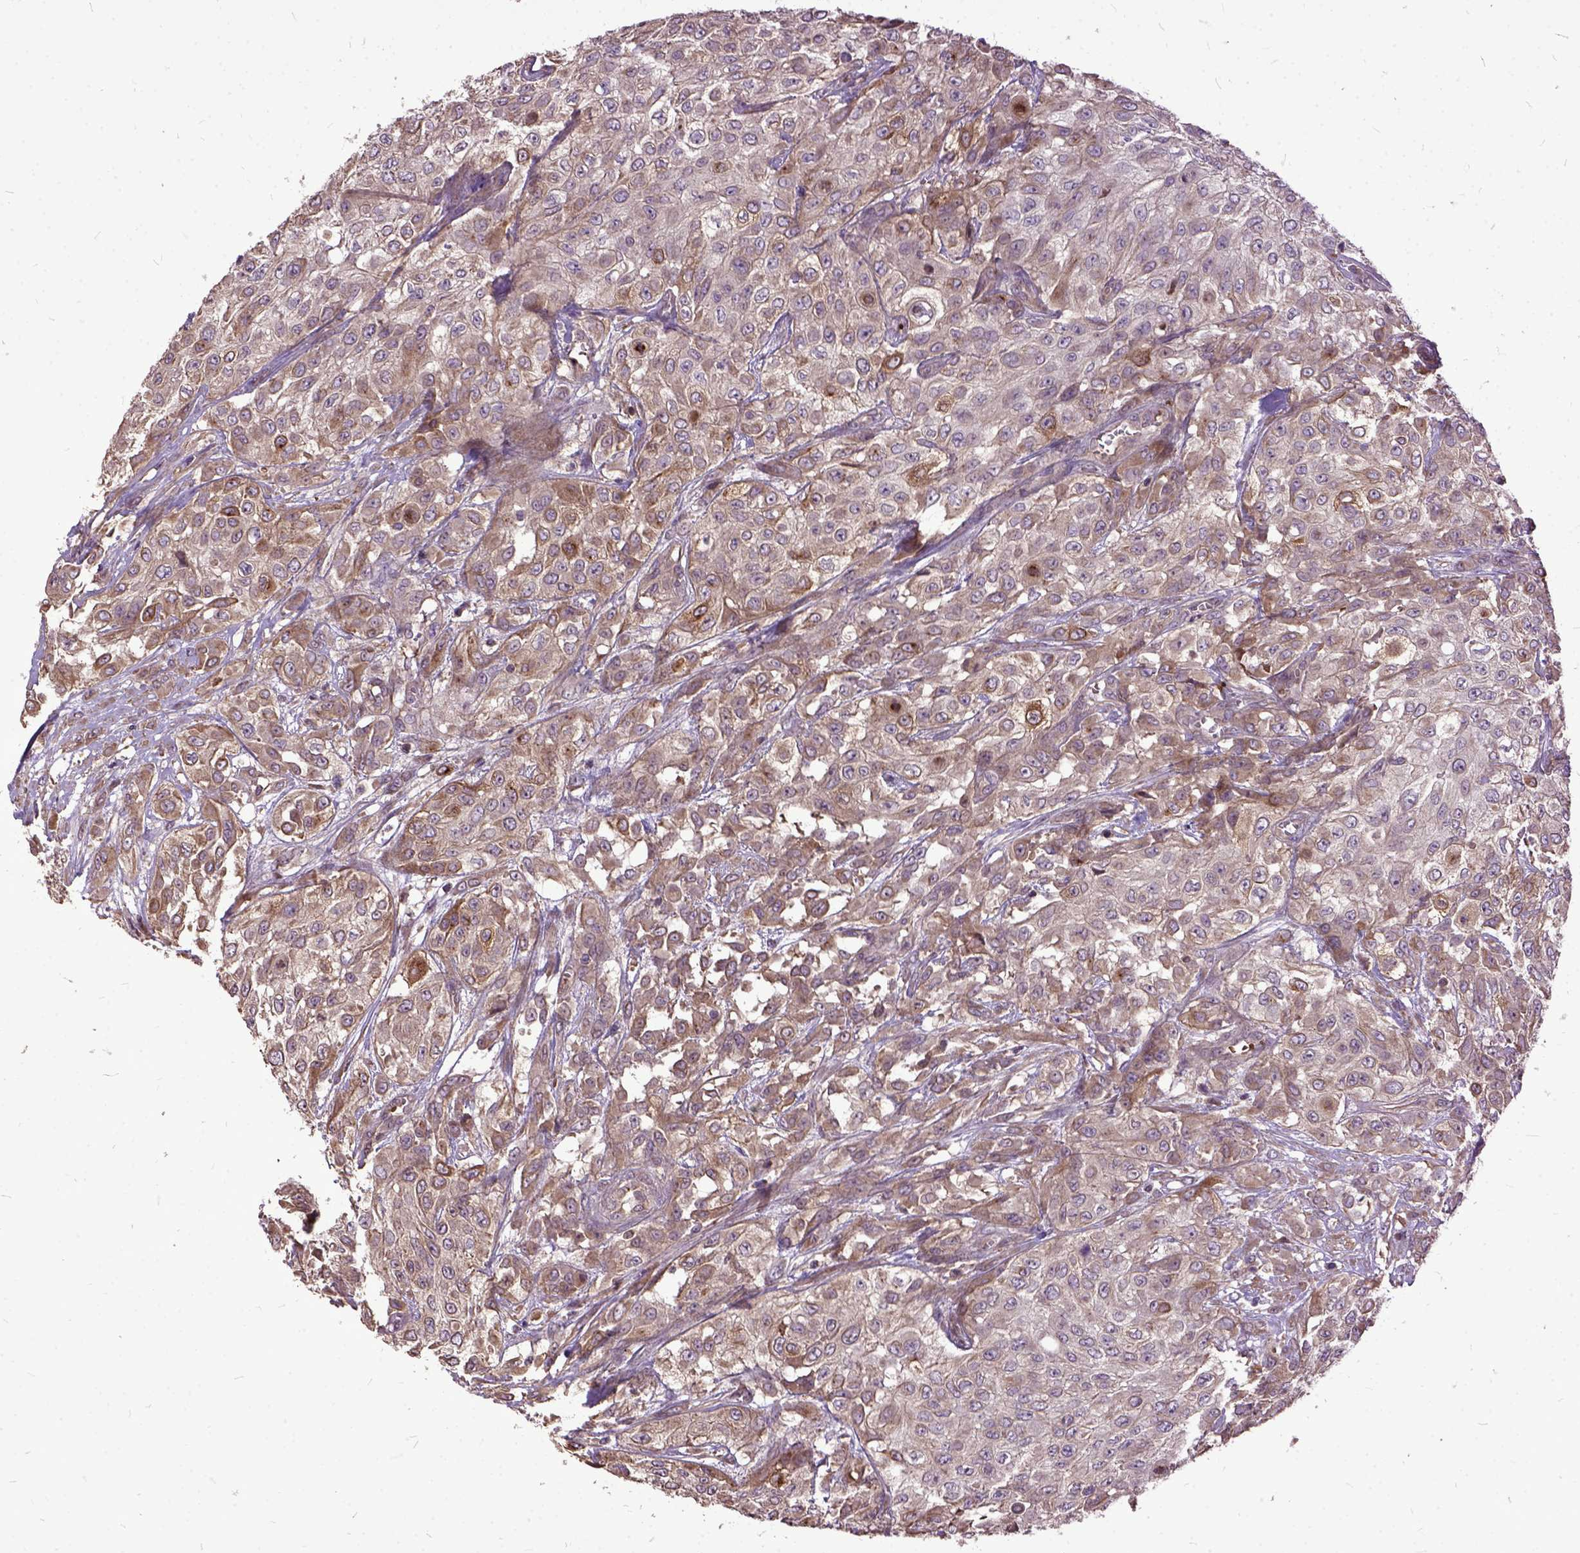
{"staining": {"intensity": "moderate", "quantity": "<25%", "location": "cytoplasmic/membranous"}, "tissue": "urothelial cancer", "cell_type": "Tumor cells", "image_type": "cancer", "snomed": [{"axis": "morphology", "description": "Urothelial carcinoma, High grade"}, {"axis": "topography", "description": "Urinary bladder"}], "caption": "Immunohistochemical staining of high-grade urothelial carcinoma shows low levels of moderate cytoplasmic/membranous expression in approximately <25% of tumor cells.", "gene": "AREG", "patient": {"sex": "male", "age": 57}}